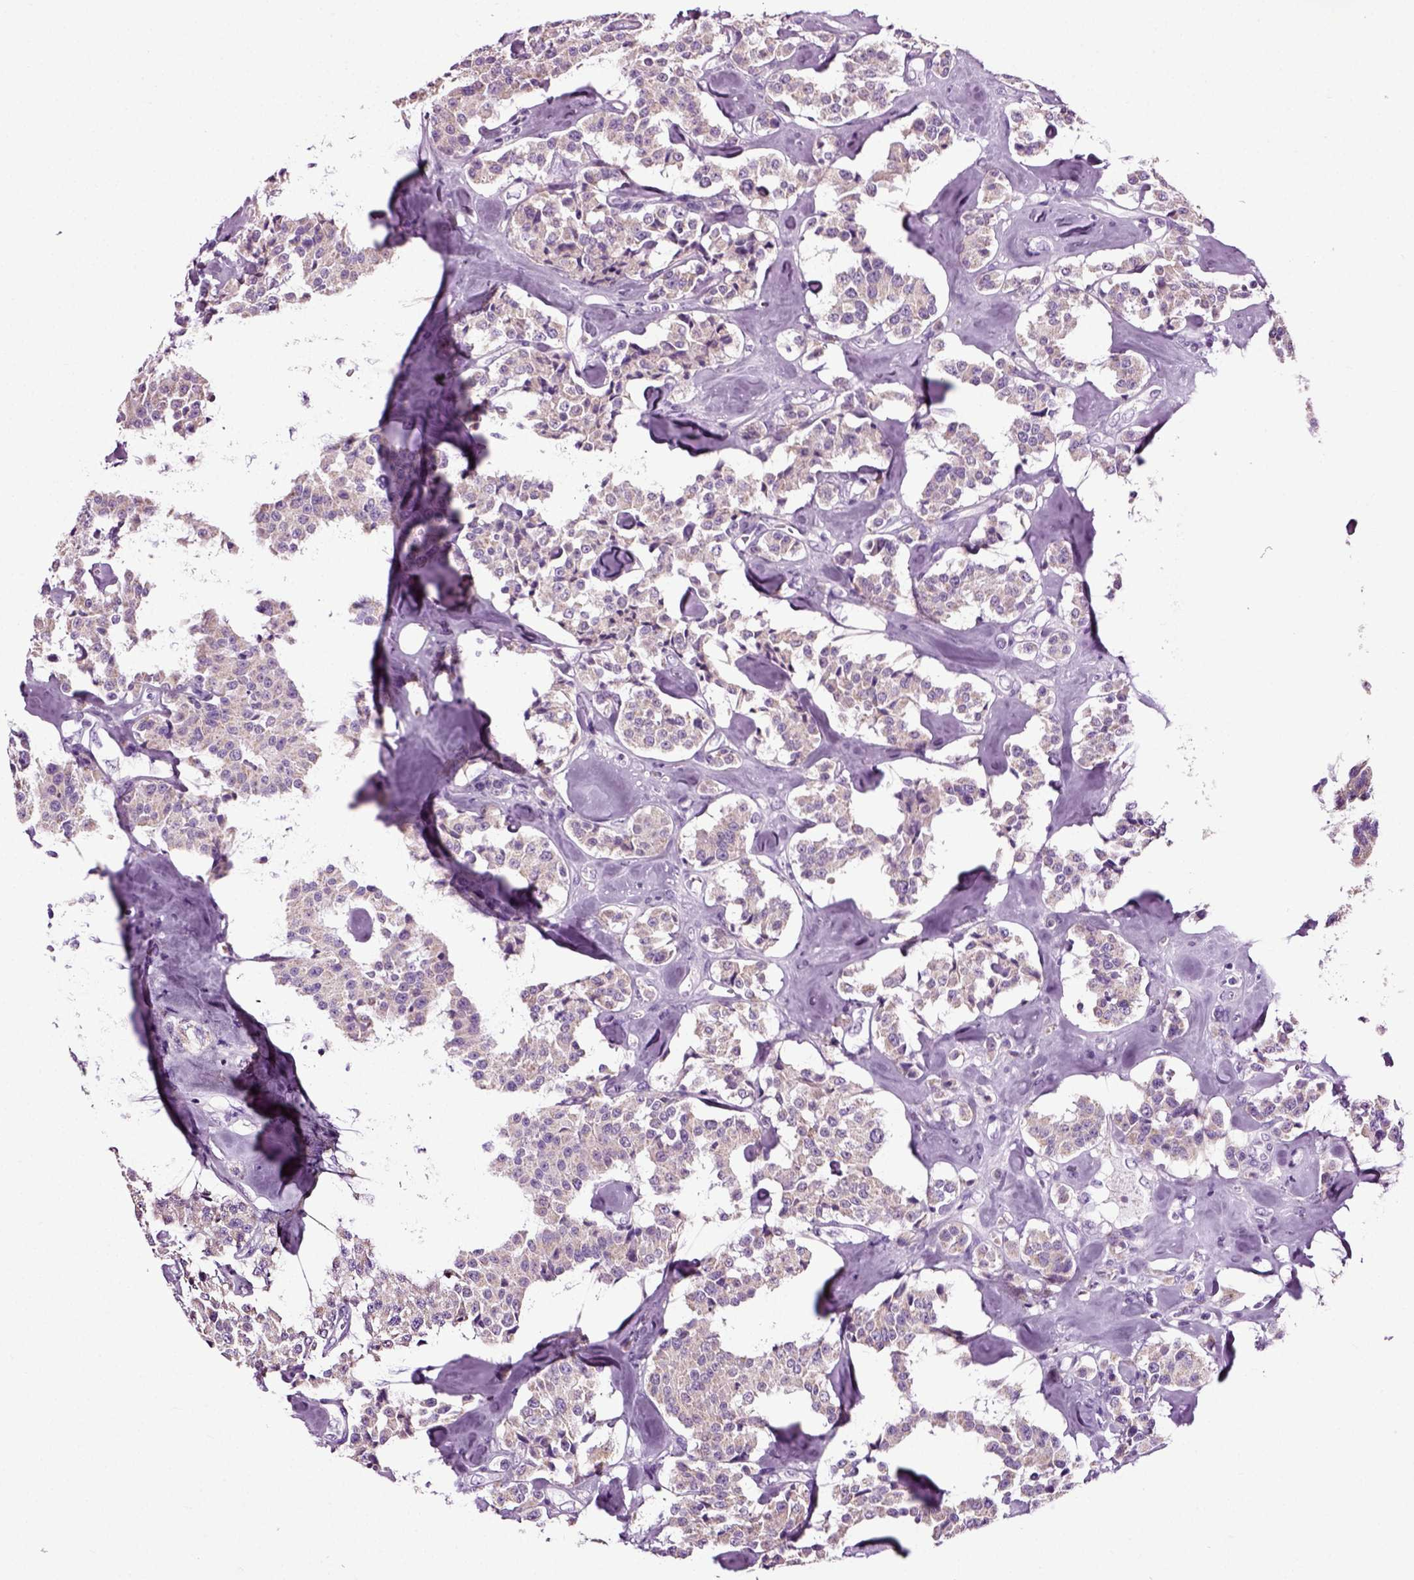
{"staining": {"intensity": "weak", "quantity": ">75%", "location": "cytoplasmic/membranous"}, "tissue": "carcinoid", "cell_type": "Tumor cells", "image_type": "cancer", "snomed": [{"axis": "morphology", "description": "Carcinoid, malignant, NOS"}, {"axis": "topography", "description": "Pancreas"}], "caption": "DAB immunohistochemical staining of human carcinoid shows weak cytoplasmic/membranous protein staining in about >75% of tumor cells.", "gene": "DNAH10", "patient": {"sex": "male", "age": 41}}